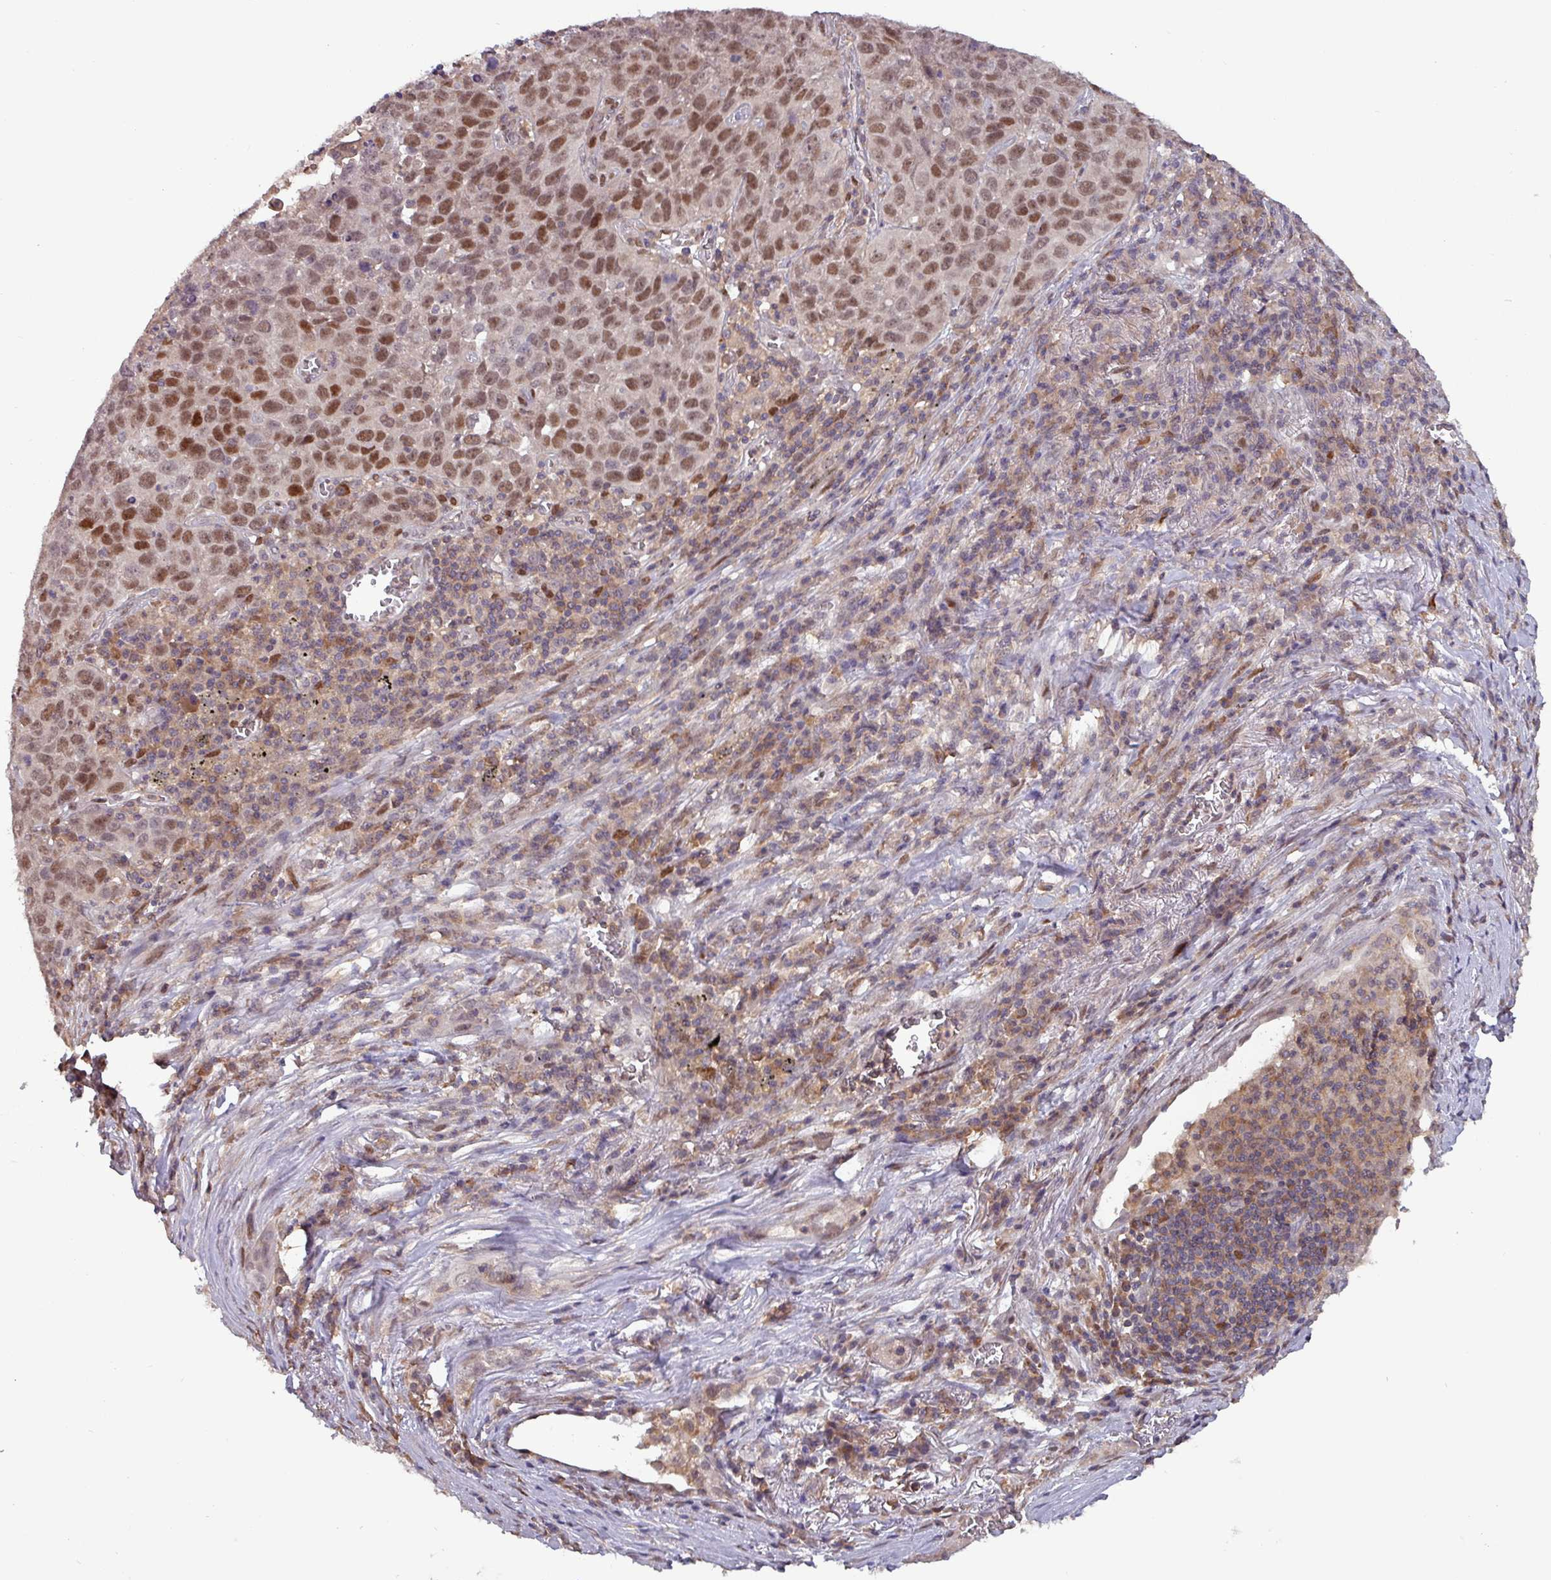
{"staining": {"intensity": "moderate", "quantity": ">75%", "location": "nuclear"}, "tissue": "lung cancer", "cell_type": "Tumor cells", "image_type": "cancer", "snomed": [{"axis": "morphology", "description": "Squamous cell carcinoma, NOS"}, {"axis": "topography", "description": "Lung"}], "caption": "DAB (3,3'-diaminobenzidine) immunohistochemical staining of human squamous cell carcinoma (lung) displays moderate nuclear protein staining in approximately >75% of tumor cells.", "gene": "PRRX1", "patient": {"sex": "male", "age": 76}}